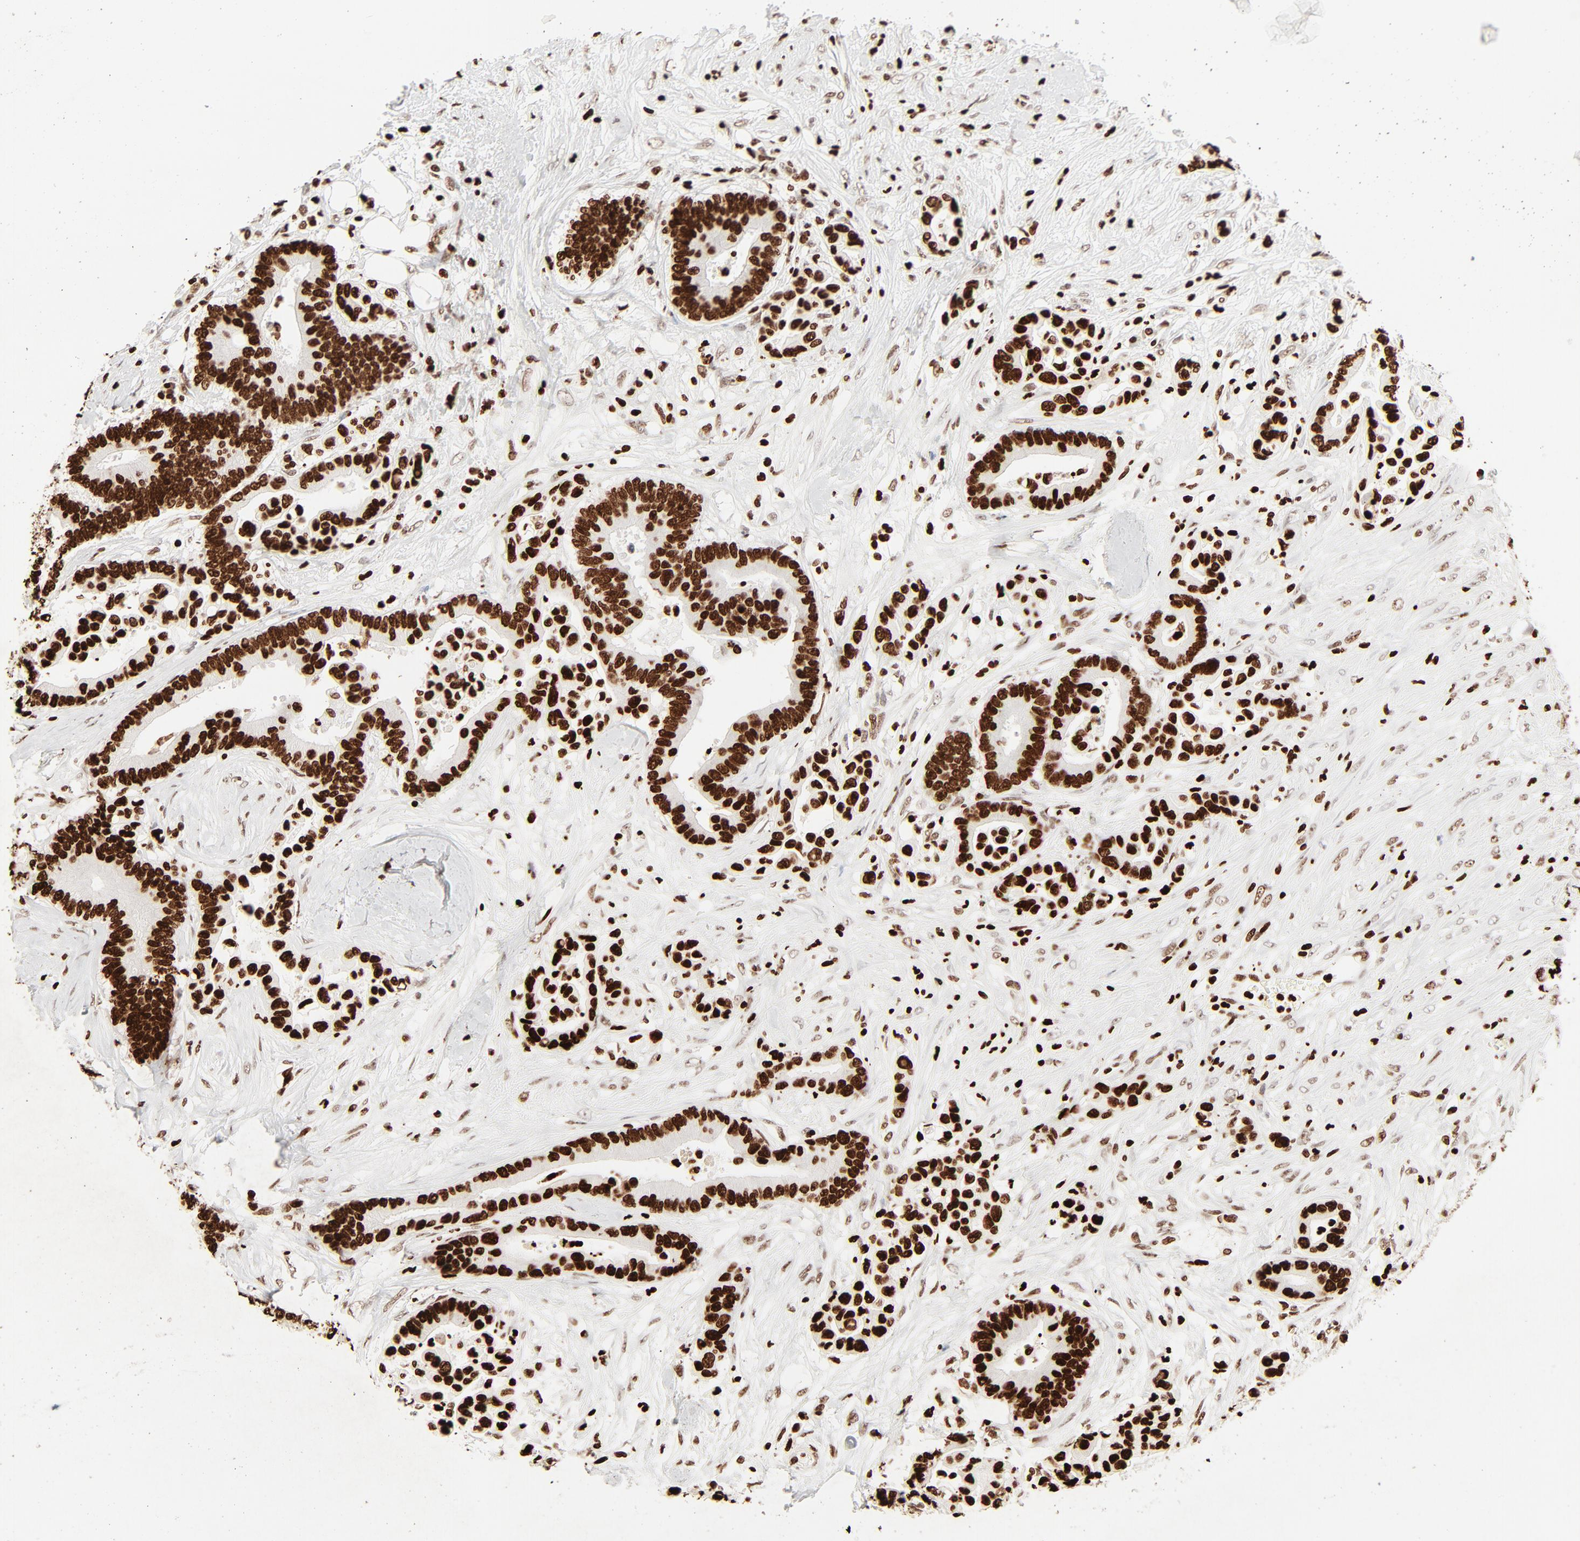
{"staining": {"intensity": "strong", "quantity": ">75%", "location": "nuclear"}, "tissue": "colorectal cancer", "cell_type": "Tumor cells", "image_type": "cancer", "snomed": [{"axis": "morphology", "description": "Adenocarcinoma, NOS"}, {"axis": "topography", "description": "Colon"}], "caption": "Colorectal cancer (adenocarcinoma) stained with immunohistochemistry exhibits strong nuclear staining in approximately >75% of tumor cells. Using DAB (brown) and hematoxylin (blue) stains, captured at high magnification using brightfield microscopy.", "gene": "HMGB2", "patient": {"sex": "male", "age": 82}}